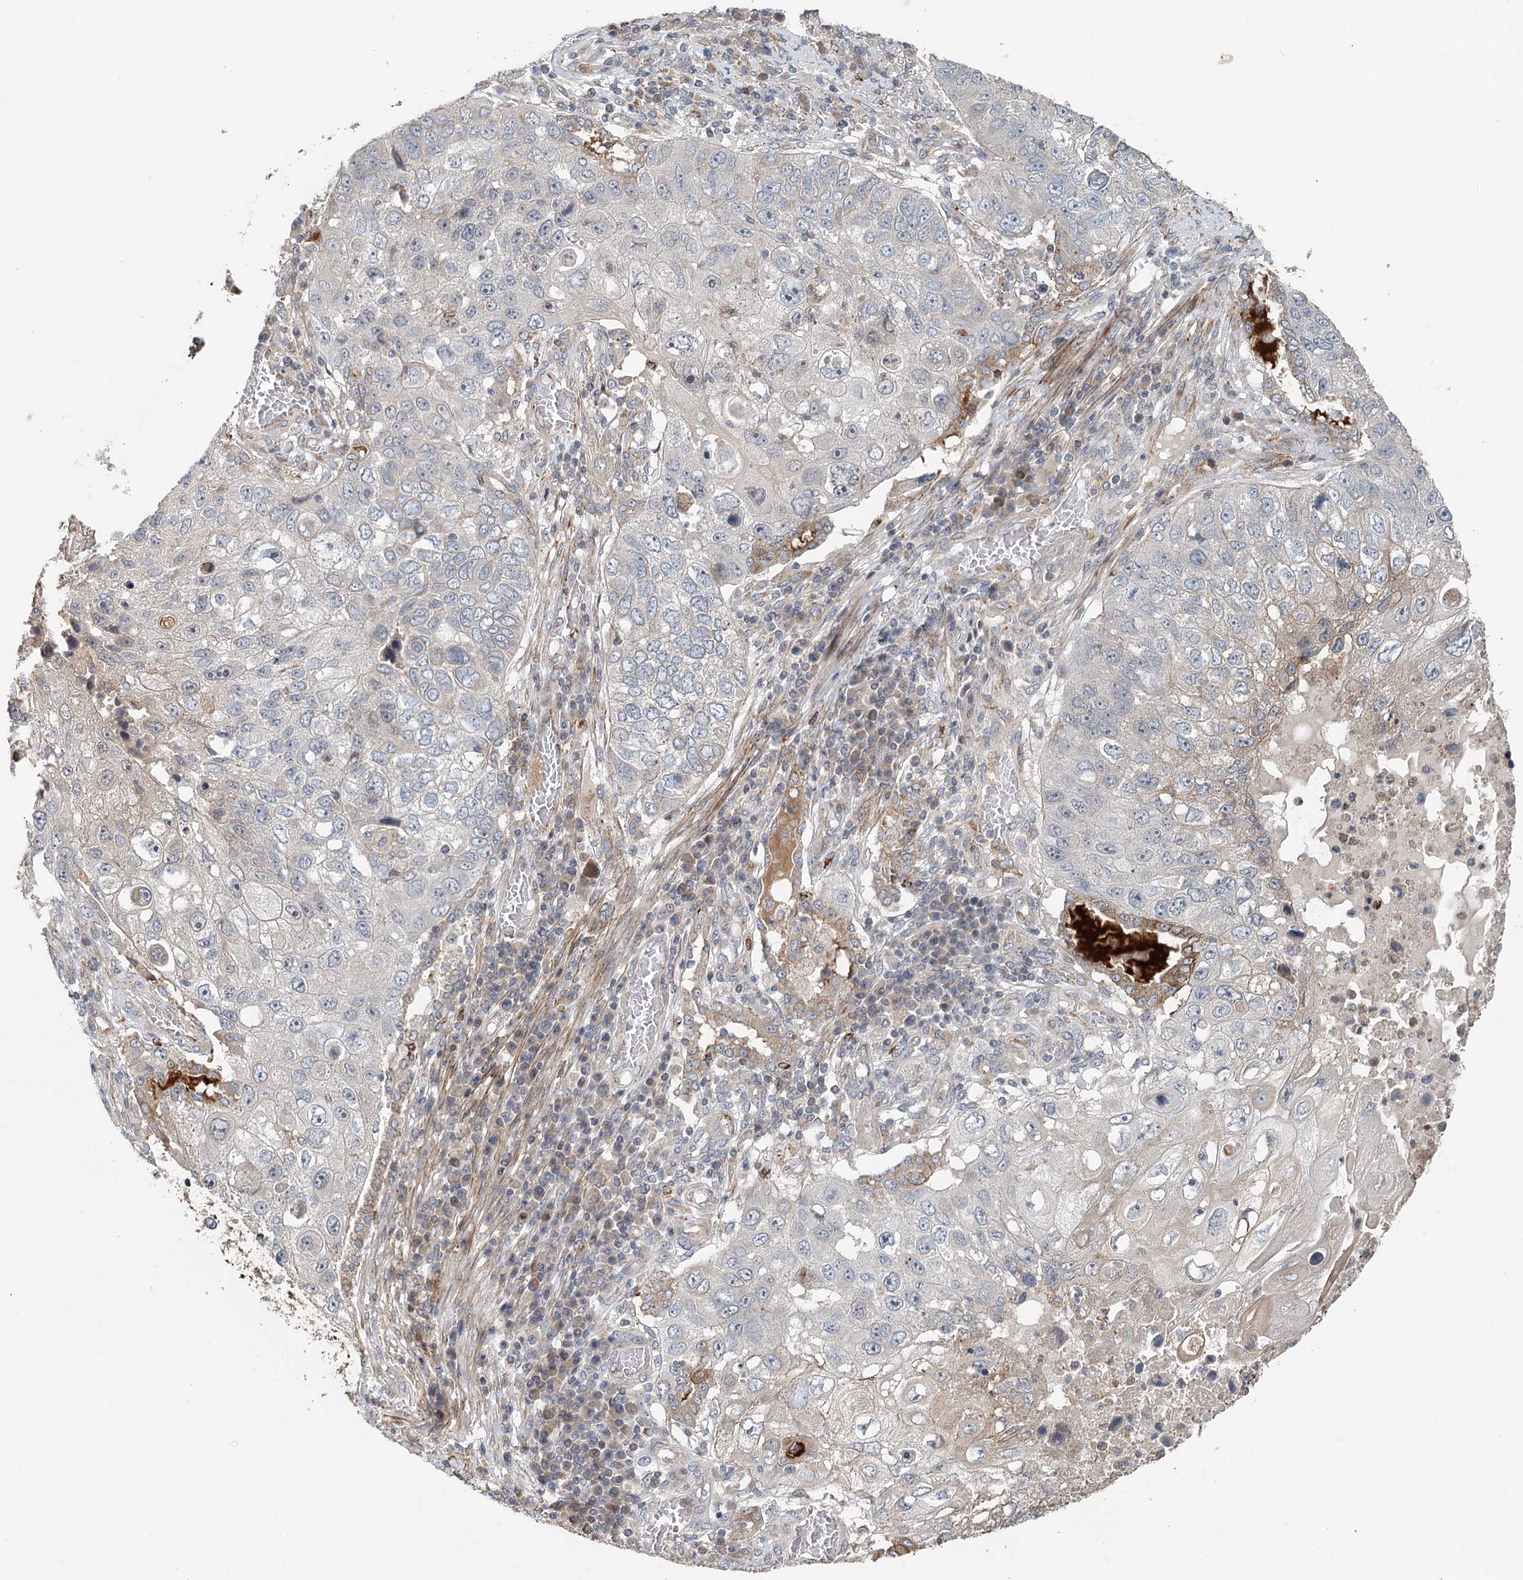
{"staining": {"intensity": "negative", "quantity": "none", "location": "none"}, "tissue": "lung cancer", "cell_type": "Tumor cells", "image_type": "cancer", "snomed": [{"axis": "morphology", "description": "Squamous cell carcinoma, NOS"}, {"axis": "topography", "description": "Lung"}], "caption": "Lung cancer (squamous cell carcinoma) was stained to show a protein in brown. There is no significant positivity in tumor cells.", "gene": "RNF111", "patient": {"sex": "male", "age": 61}}